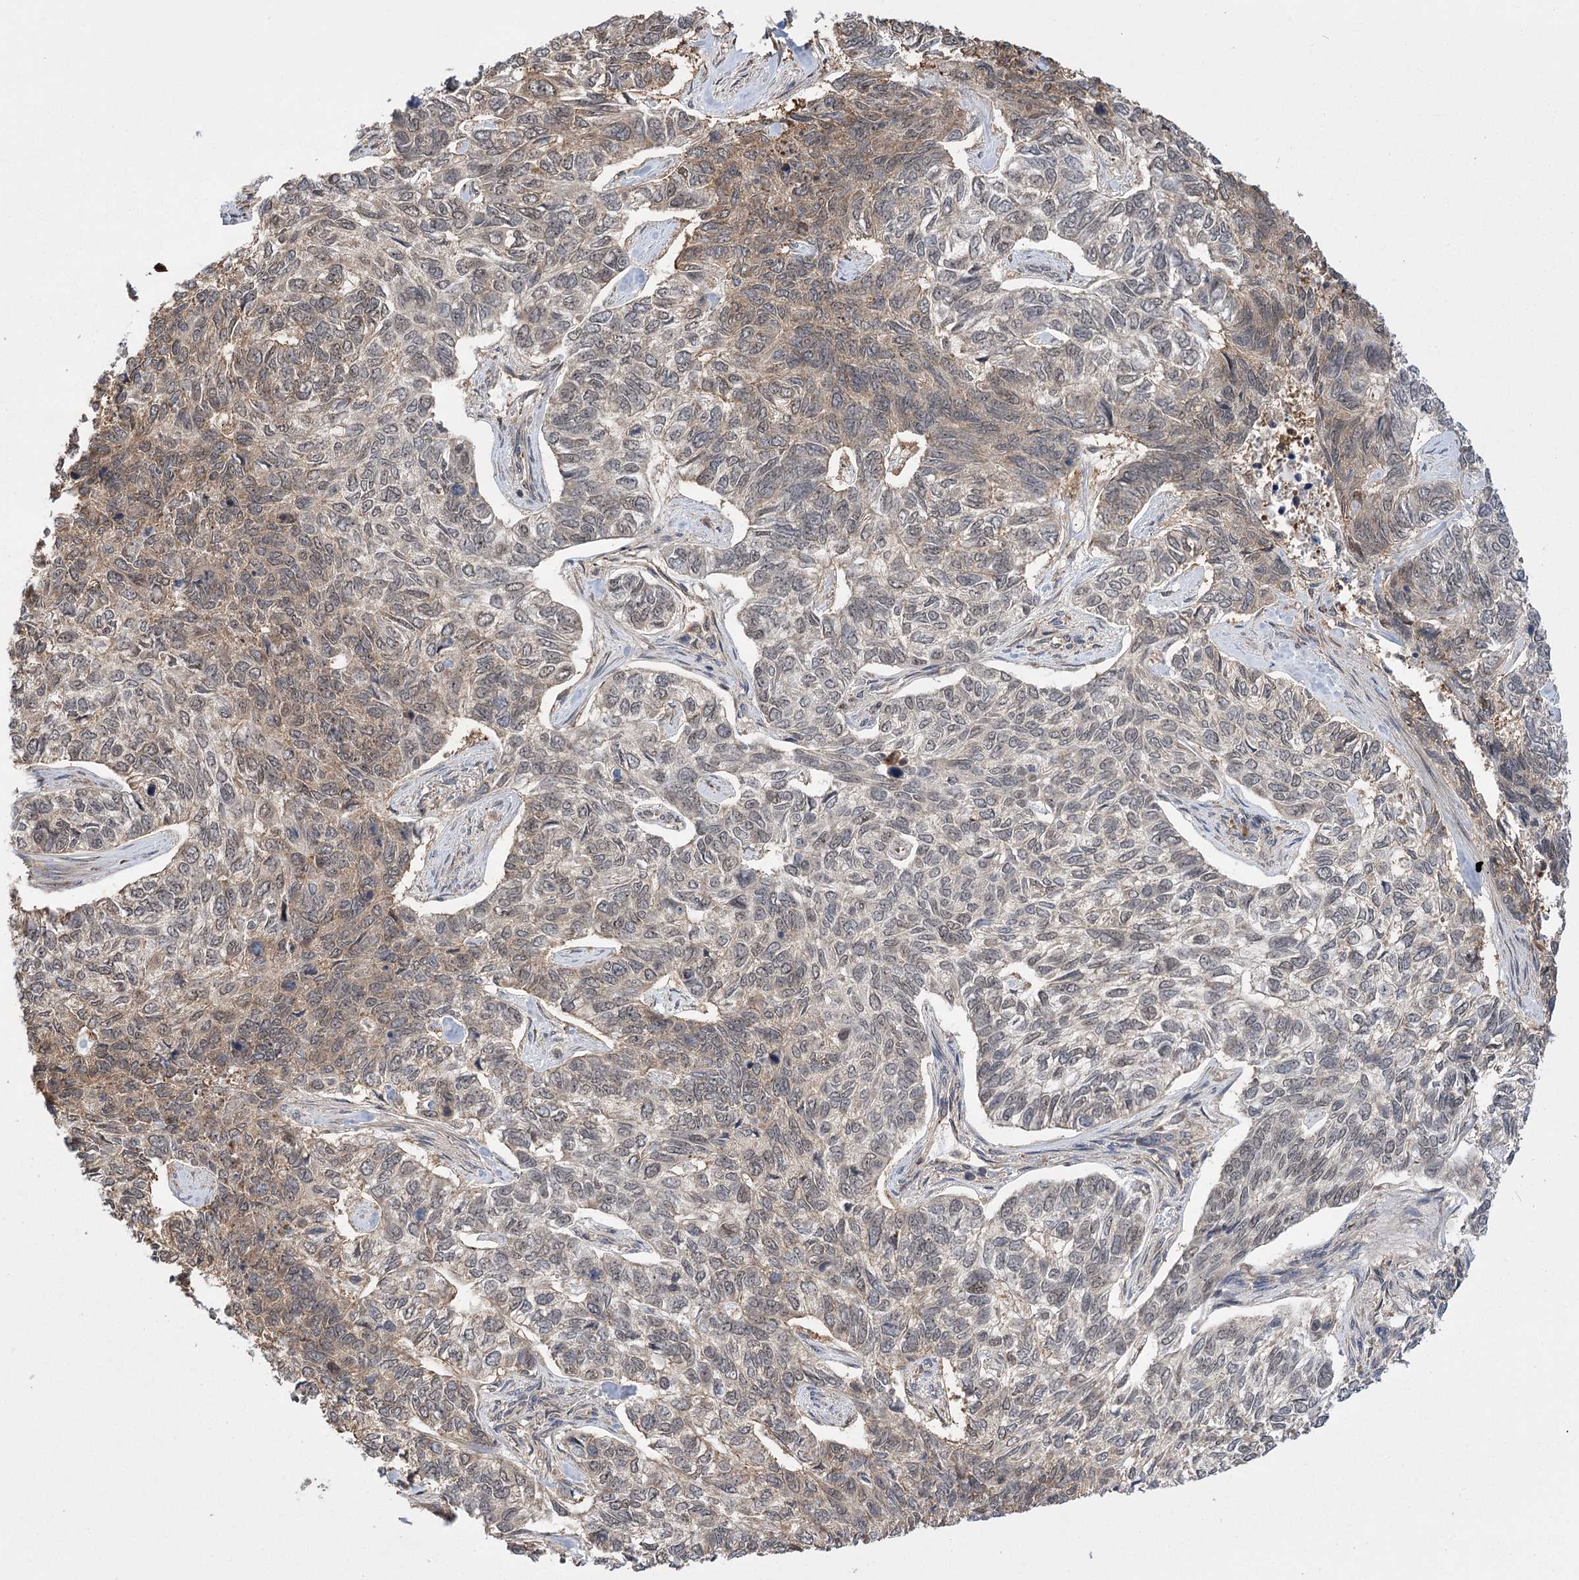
{"staining": {"intensity": "weak", "quantity": "<25%", "location": "cytoplasmic/membranous"}, "tissue": "skin cancer", "cell_type": "Tumor cells", "image_type": "cancer", "snomed": [{"axis": "morphology", "description": "Basal cell carcinoma"}, {"axis": "topography", "description": "Skin"}], "caption": "This is an IHC photomicrograph of human skin cancer. There is no staining in tumor cells.", "gene": "SERGEF", "patient": {"sex": "female", "age": 65}}